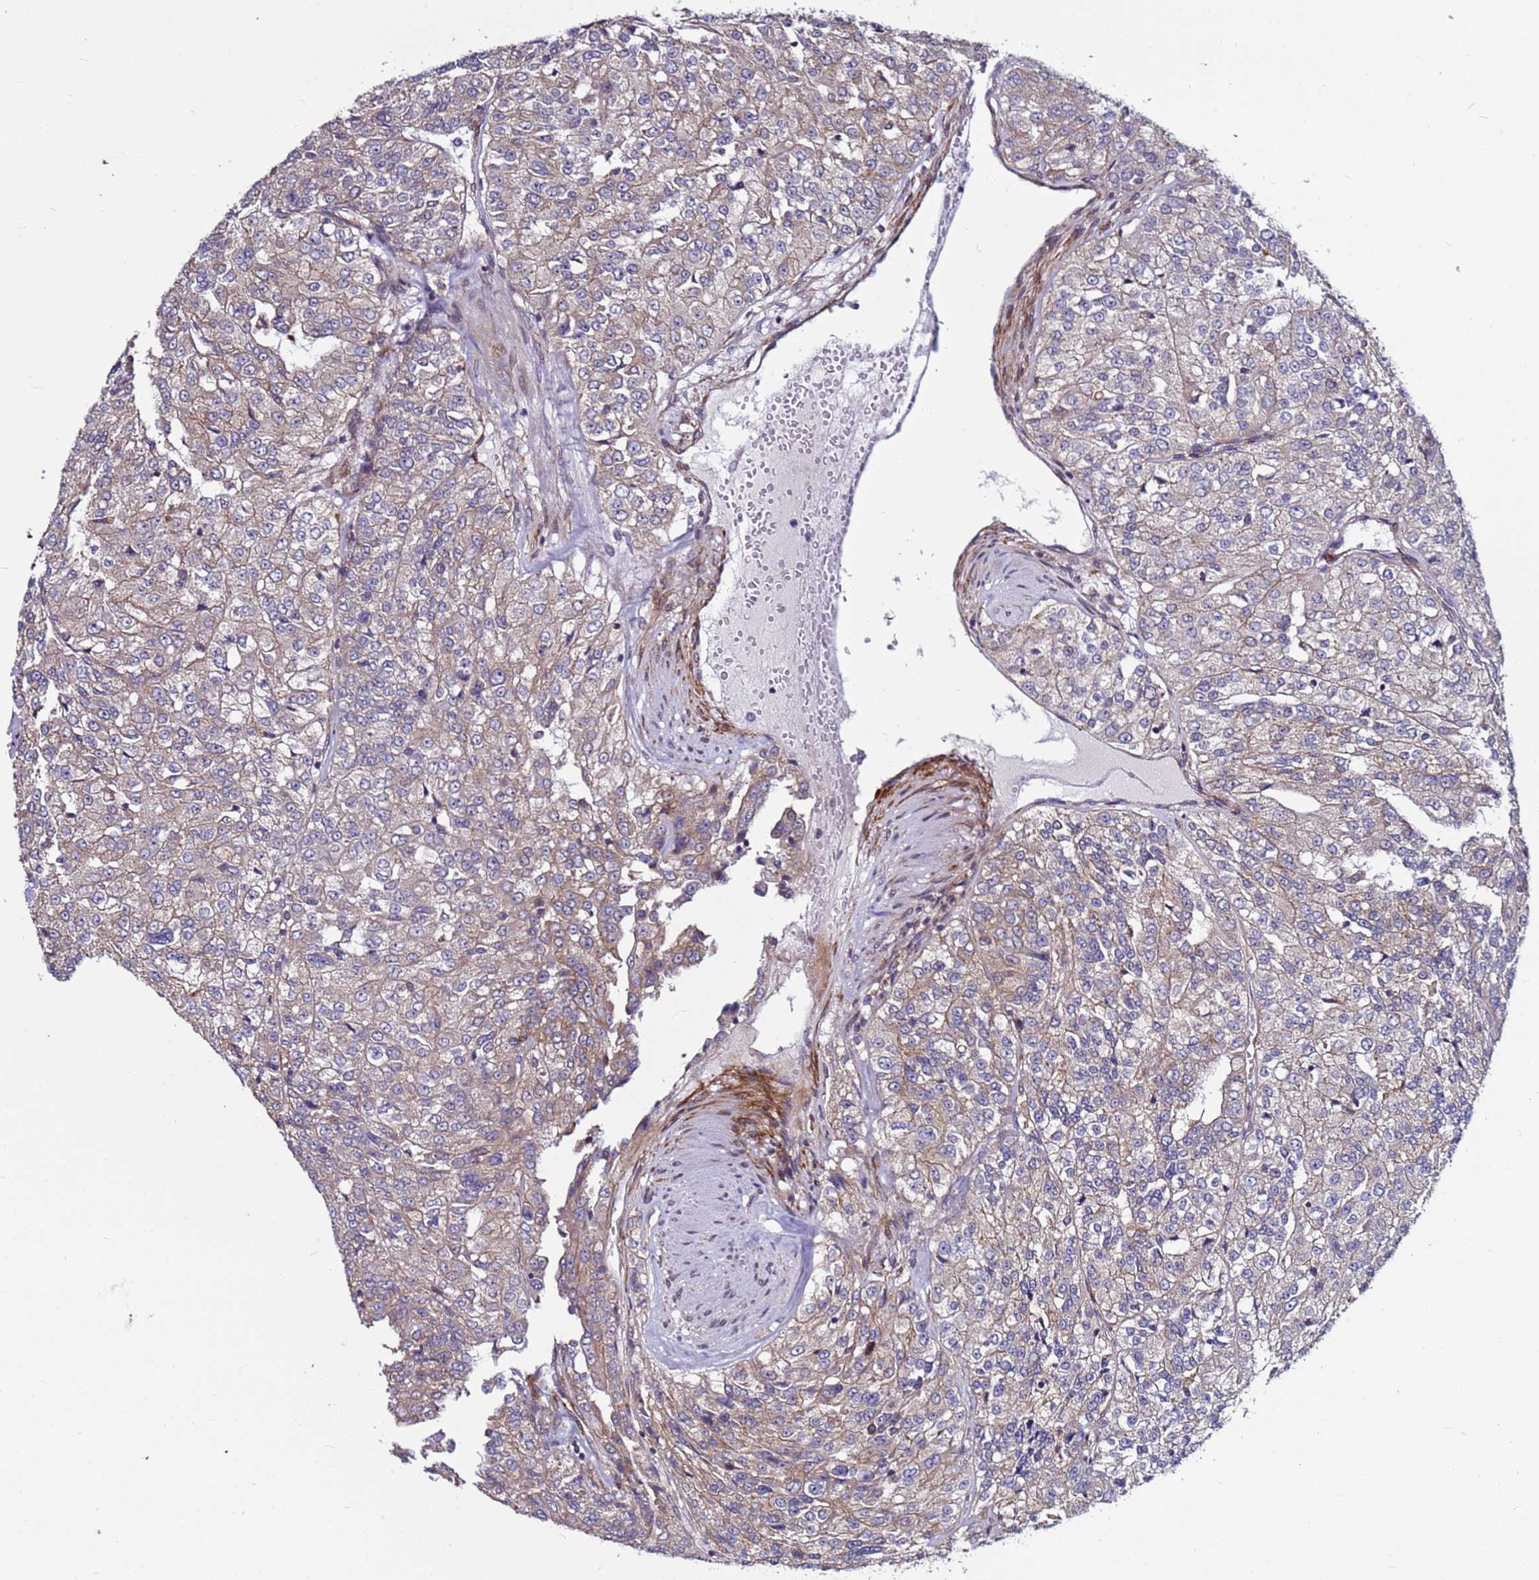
{"staining": {"intensity": "weak", "quantity": "<25%", "location": "cytoplasmic/membranous"}, "tissue": "renal cancer", "cell_type": "Tumor cells", "image_type": "cancer", "snomed": [{"axis": "morphology", "description": "Adenocarcinoma, NOS"}, {"axis": "topography", "description": "Kidney"}], "caption": "The immunohistochemistry micrograph has no significant staining in tumor cells of adenocarcinoma (renal) tissue.", "gene": "MCRIP1", "patient": {"sex": "female", "age": 63}}